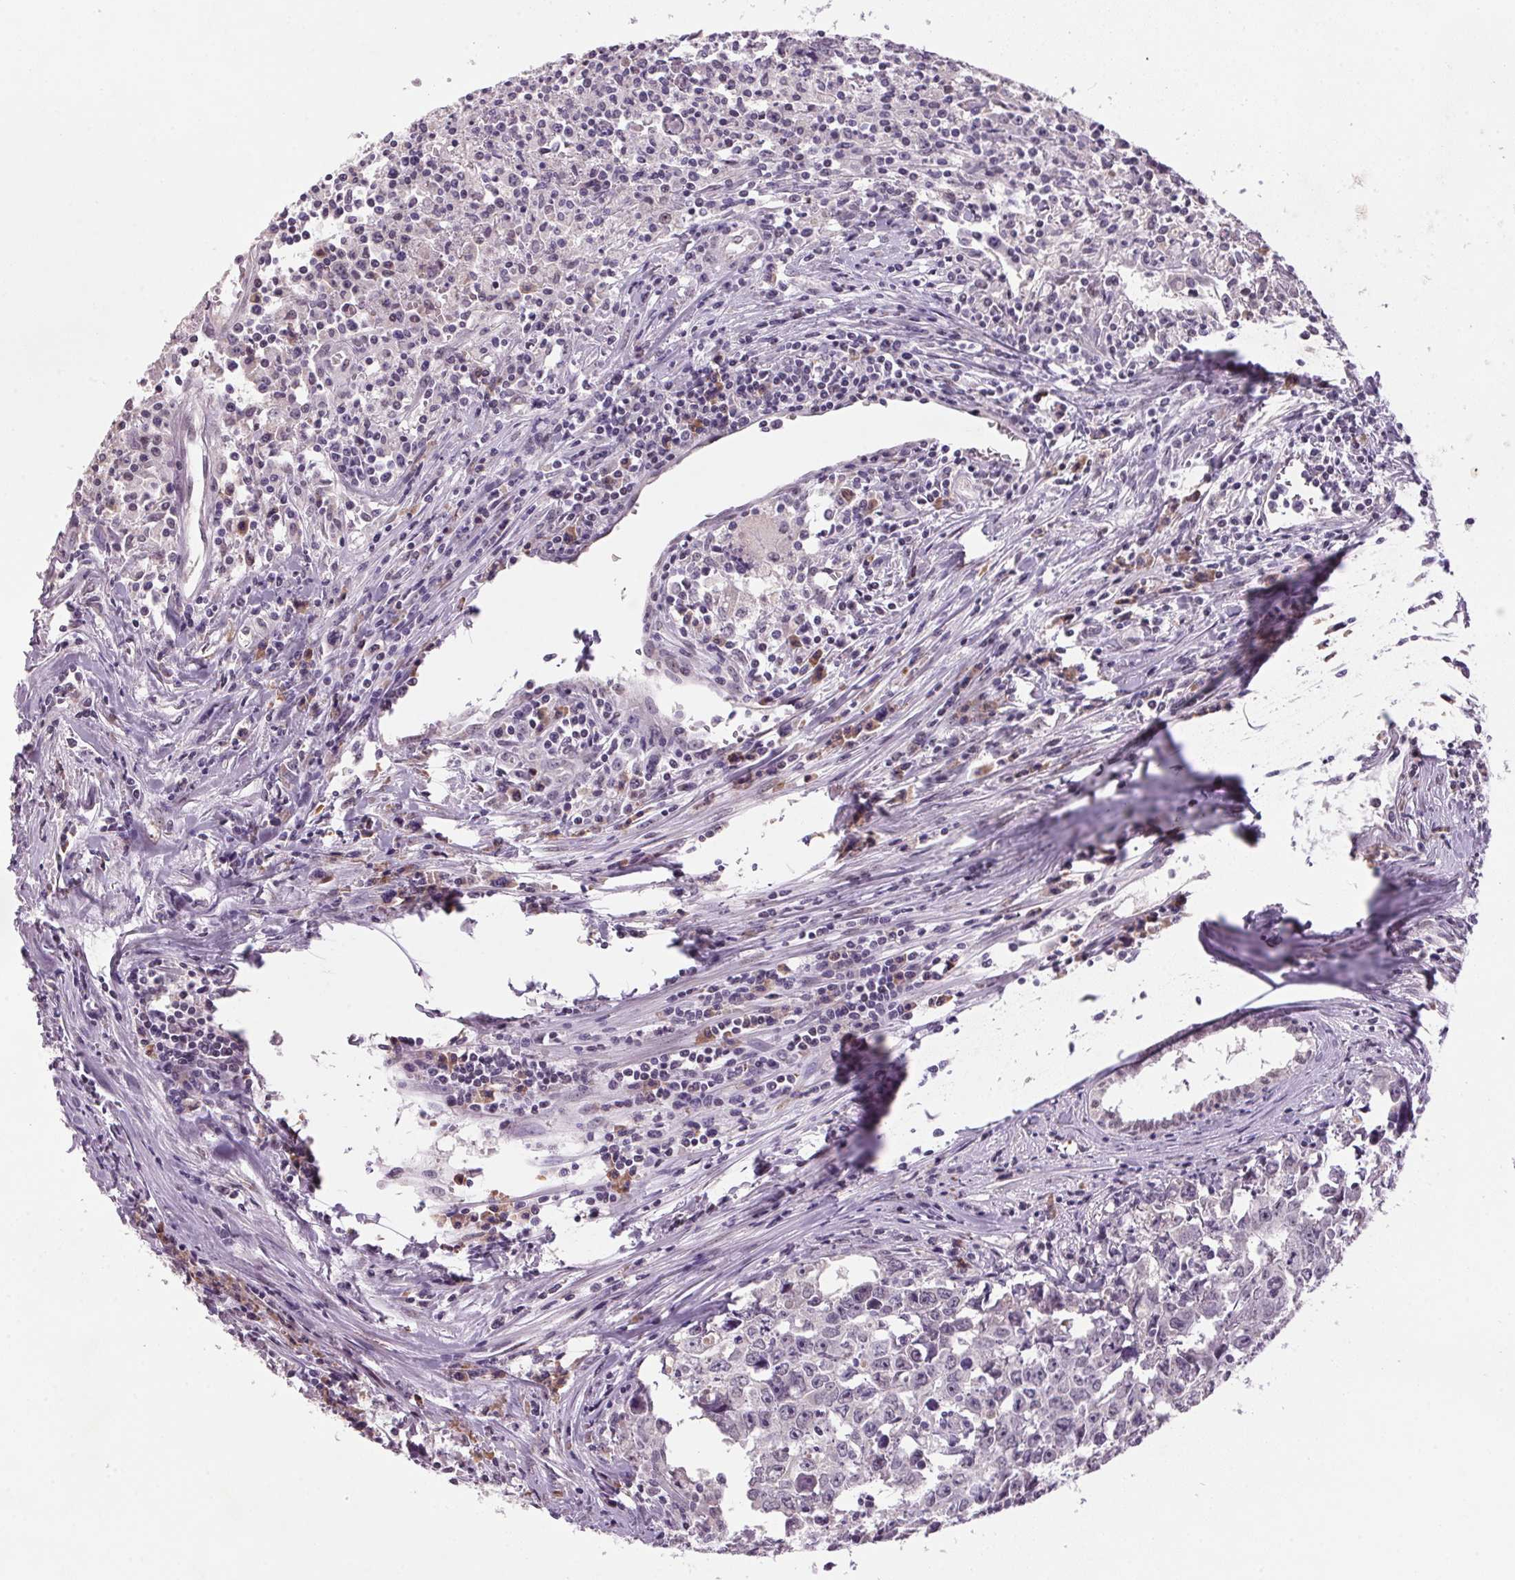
{"staining": {"intensity": "negative", "quantity": "none", "location": "none"}, "tissue": "testis cancer", "cell_type": "Tumor cells", "image_type": "cancer", "snomed": [{"axis": "morphology", "description": "Carcinoma, Embryonal, NOS"}, {"axis": "topography", "description": "Testis"}], "caption": "This is a histopathology image of immunohistochemistry staining of testis cancer (embryonal carcinoma), which shows no staining in tumor cells.", "gene": "ZBTB4", "patient": {"sex": "male", "age": 22}}